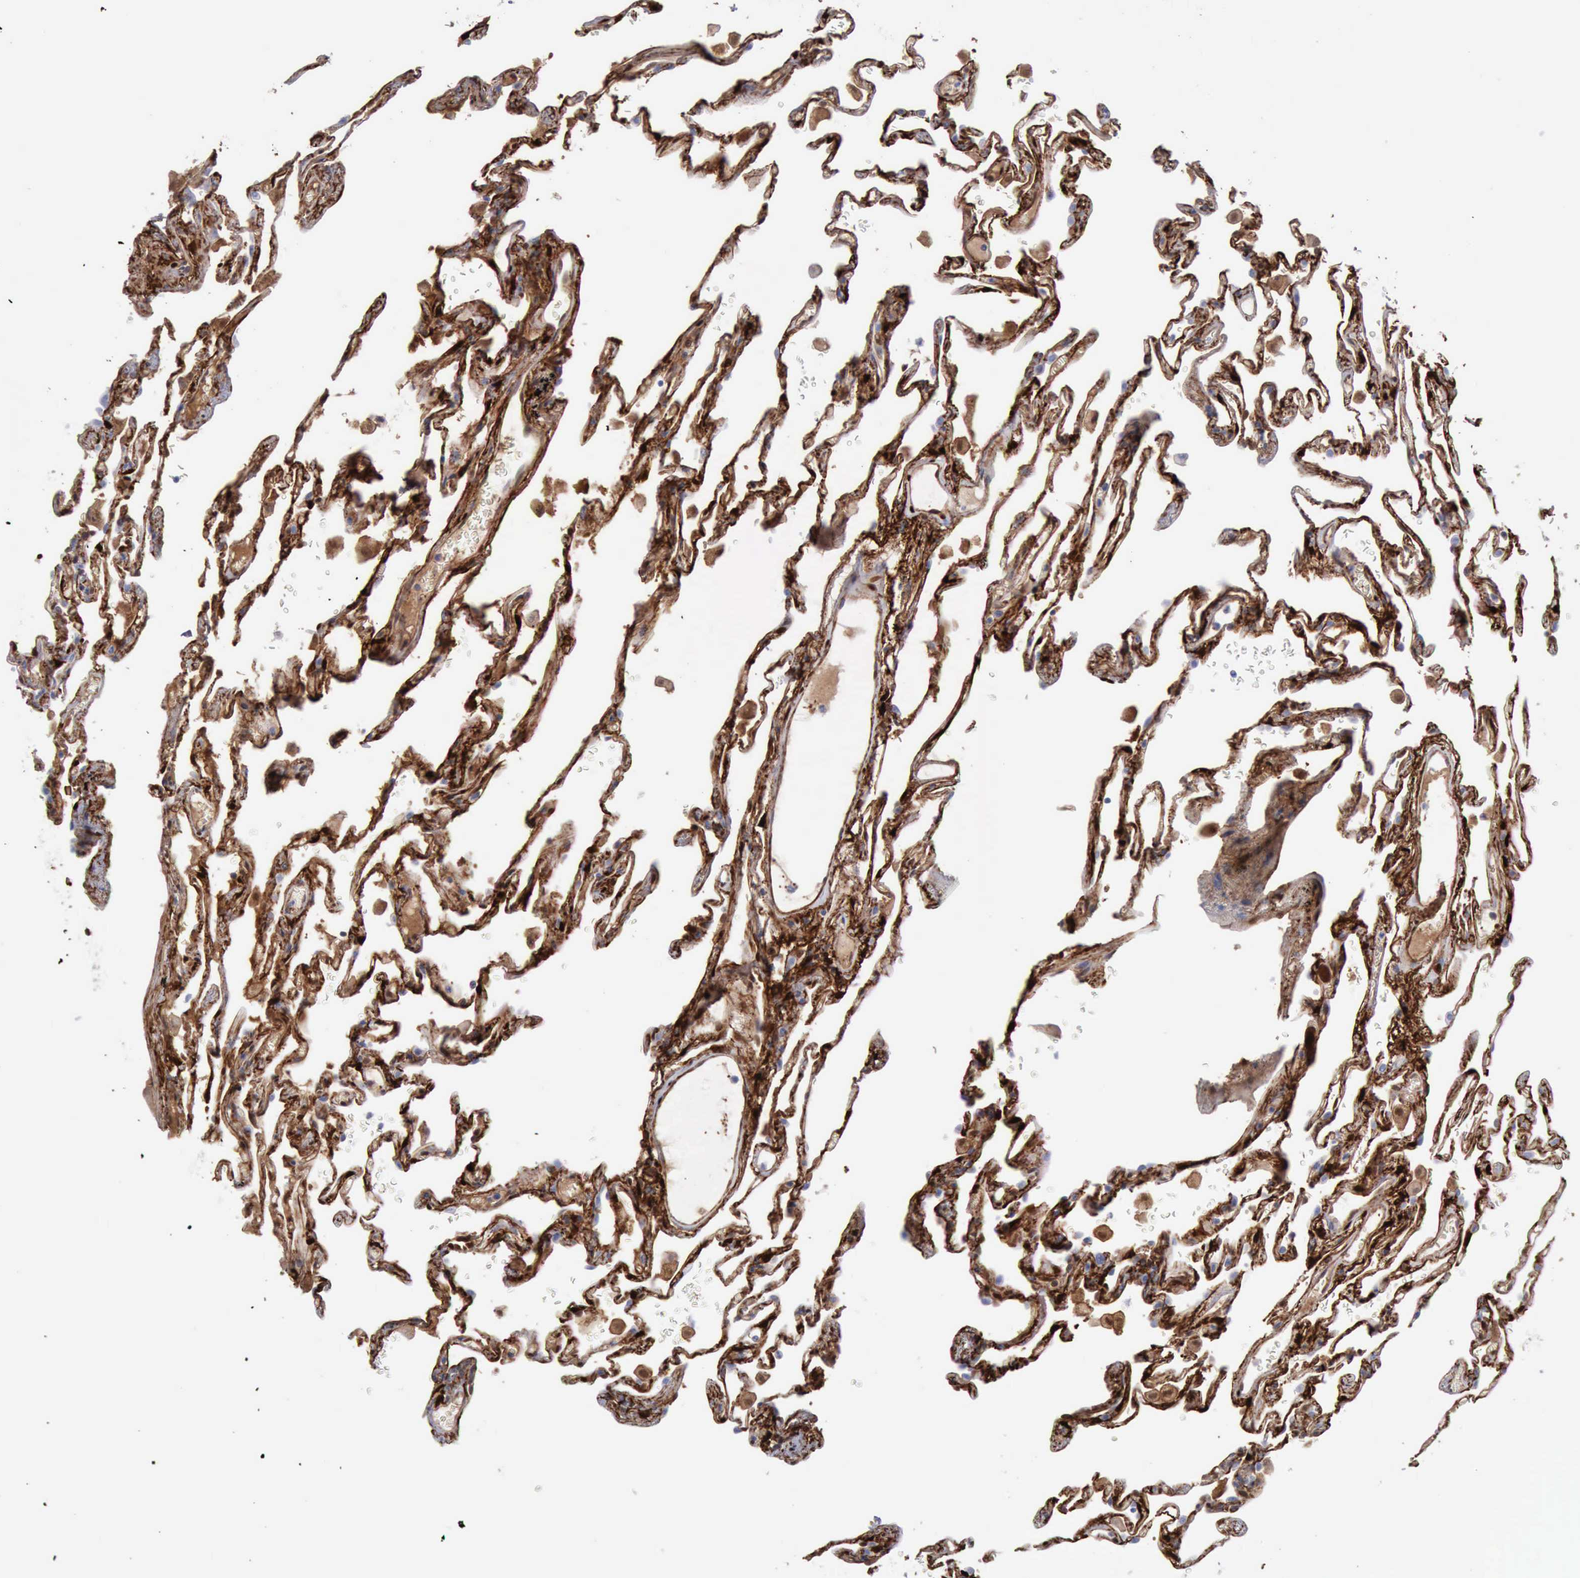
{"staining": {"intensity": "negative", "quantity": "none", "location": "none"}, "tissue": "lung", "cell_type": "Alveolar cells", "image_type": "normal", "snomed": [{"axis": "morphology", "description": "Normal tissue, NOS"}, {"axis": "morphology", "description": "Inflammation, NOS"}, {"axis": "topography", "description": "Lung"}], "caption": "High power microscopy micrograph of an immunohistochemistry histopathology image of unremarkable lung, revealing no significant positivity in alveolar cells.", "gene": "FHL1", "patient": {"sex": "male", "age": 69}}